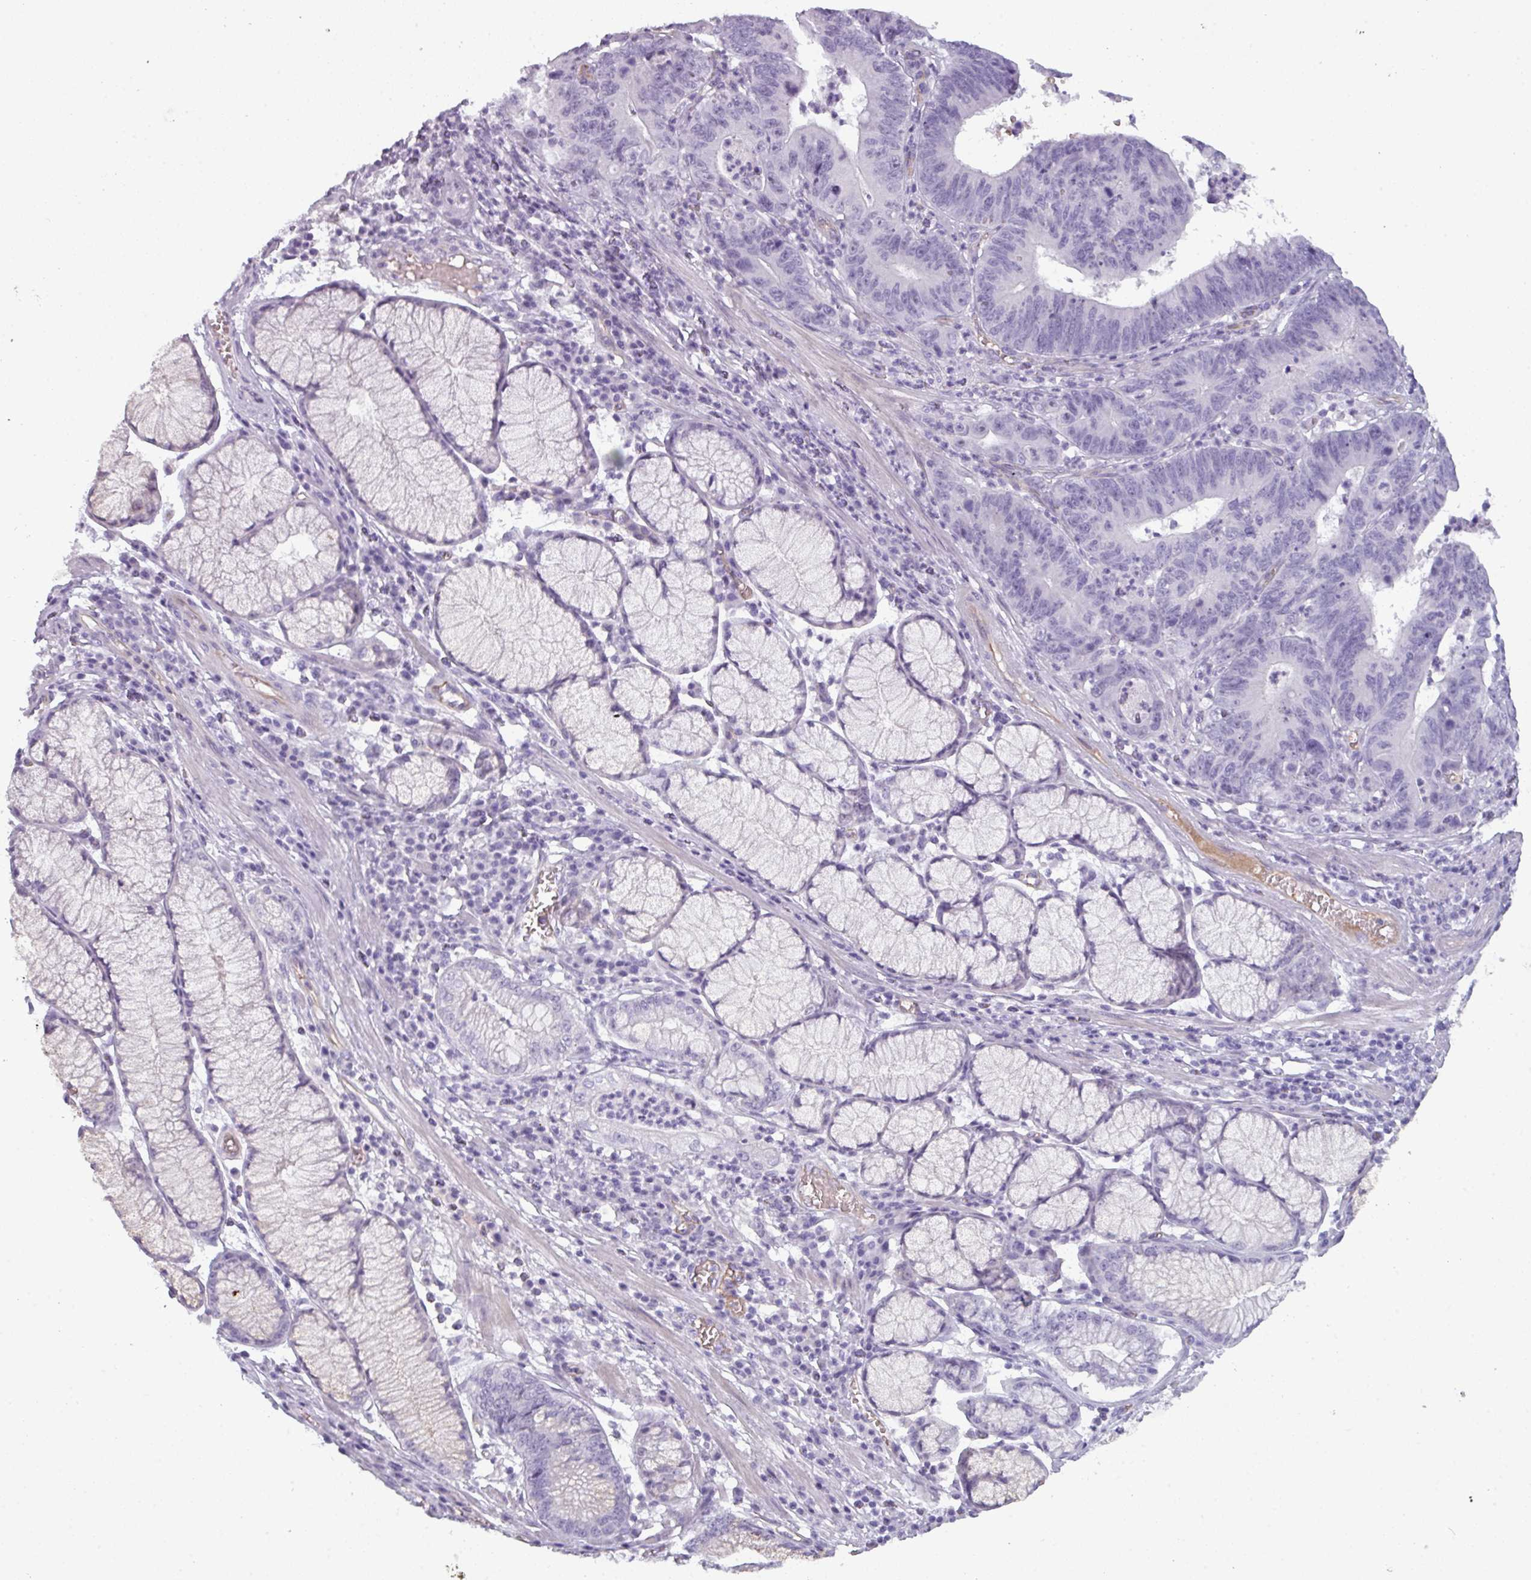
{"staining": {"intensity": "negative", "quantity": "none", "location": "none"}, "tissue": "stomach cancer", "cell_type": "Tumor cells", "image_type": "cancer", "snomed": [{"axis": "morphology", "description": "Adenocarcinoma, NOS"}, {"axis": "topography", "description": "Stomach"}], "caption": "Stomach cancer (adenocarcinoma) stained for a protein using immunohistochemistry (IHC) reveals no positivity tumor cells.", "gene": "AREL1", "patient": {"sex": "male", "age": 59}}